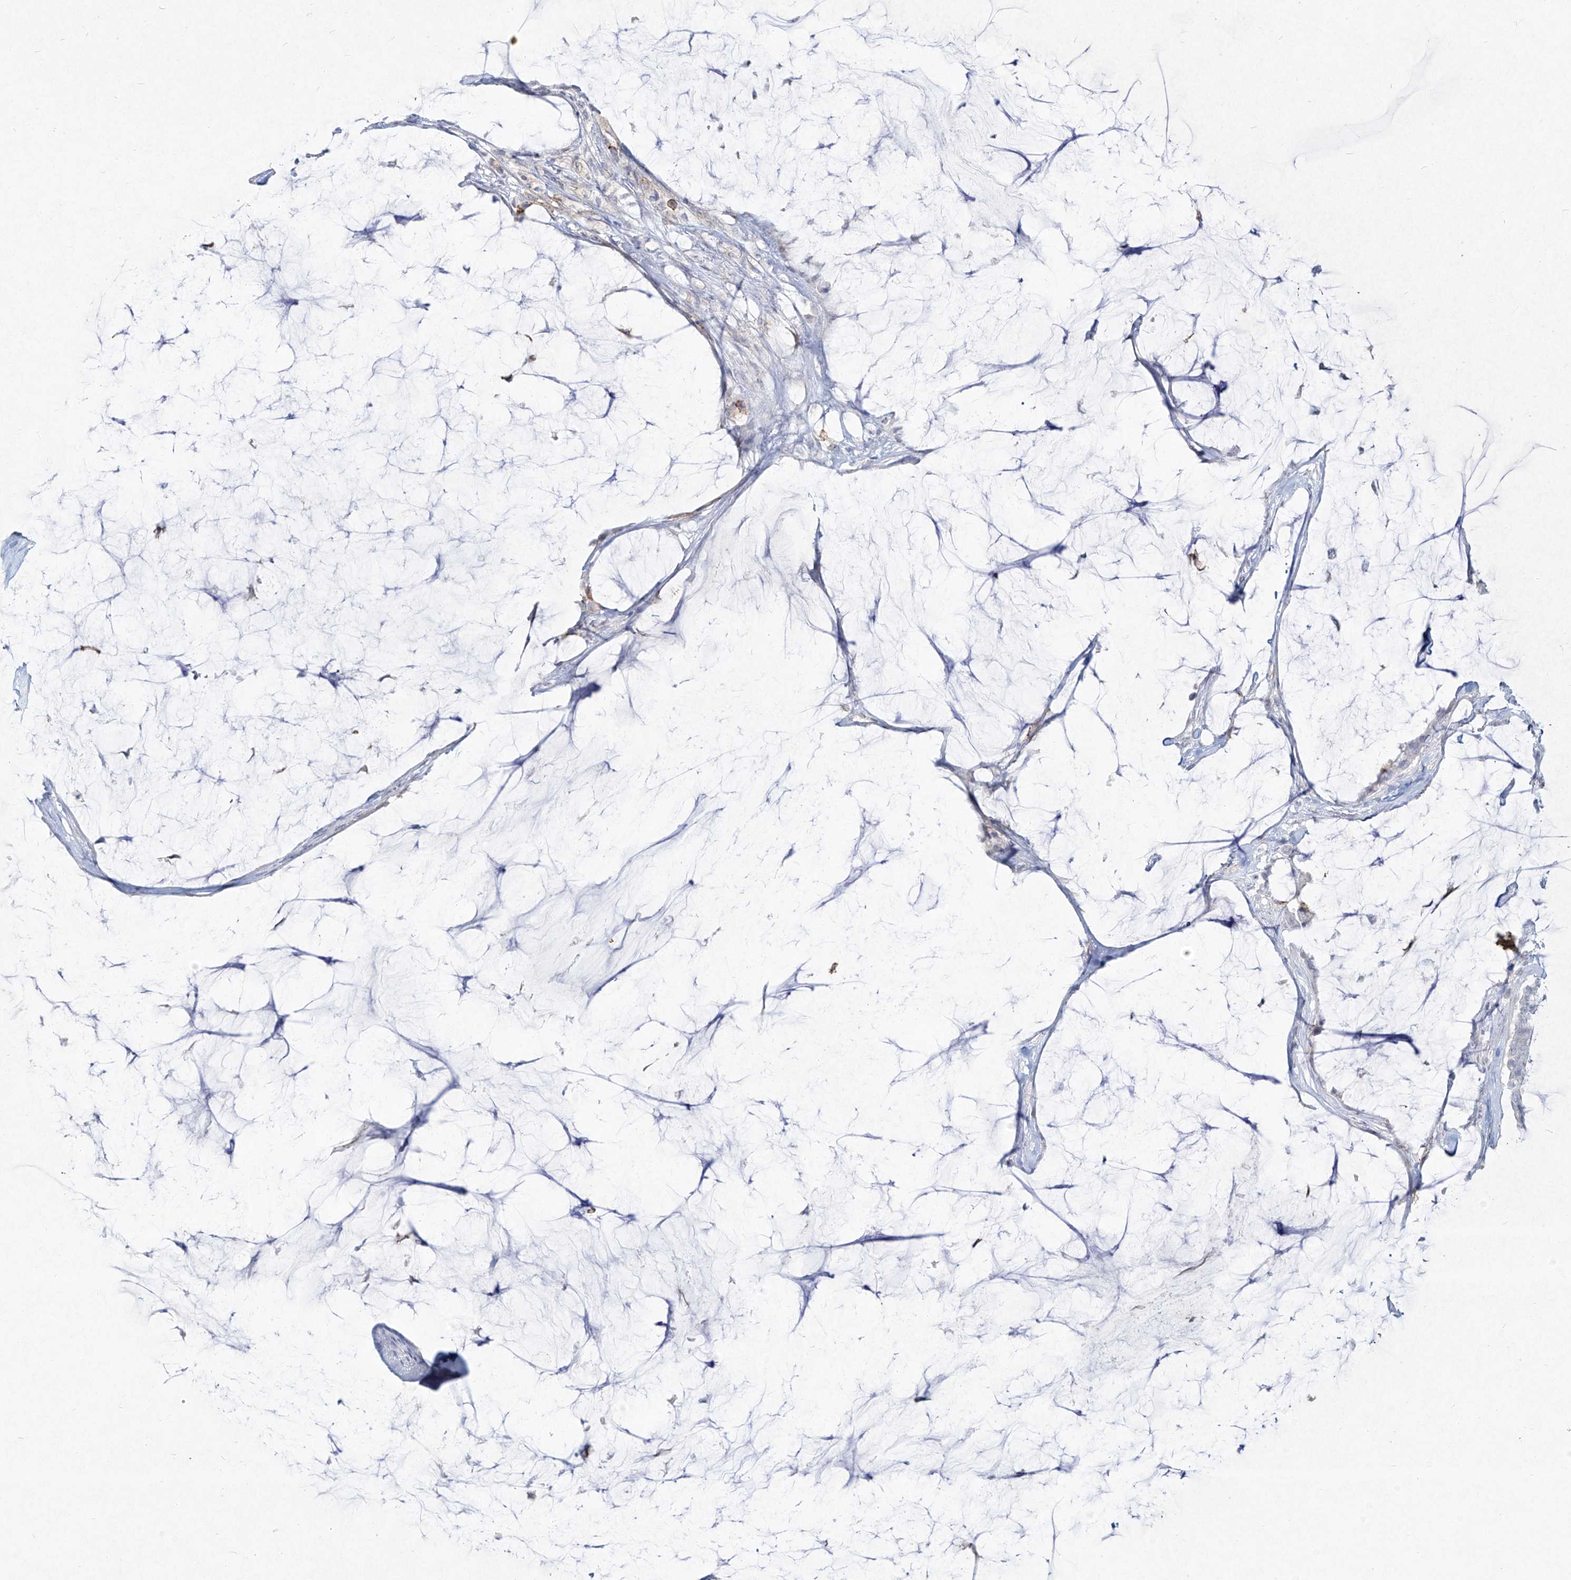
{"staining": {"intensity": "negative", "quantity": "none", "location": "none"}, "tissue": "pancreatic cancer", "cell_type": "Tumor cells", "image_type": "cancer", "snomed": [{"axis": "morphology", "description": "Adenocarcinoma, NOS"}, {"axis": "topography", "description": "Pancreas"}], "caption": "Immunohistochemistry (IHC) image of neoplastic tissue: pancreatic cancer stained with DAB (3,3'-diaminobenzidine) shows no significant protein positivity in tumor cells. (Stains: DAB IHC with hematoxylin counter stain, Microscopy: brightfield microscopy at high magnification).", "gene": "CD209", "patient": {"sex": "male", "age": 41}}